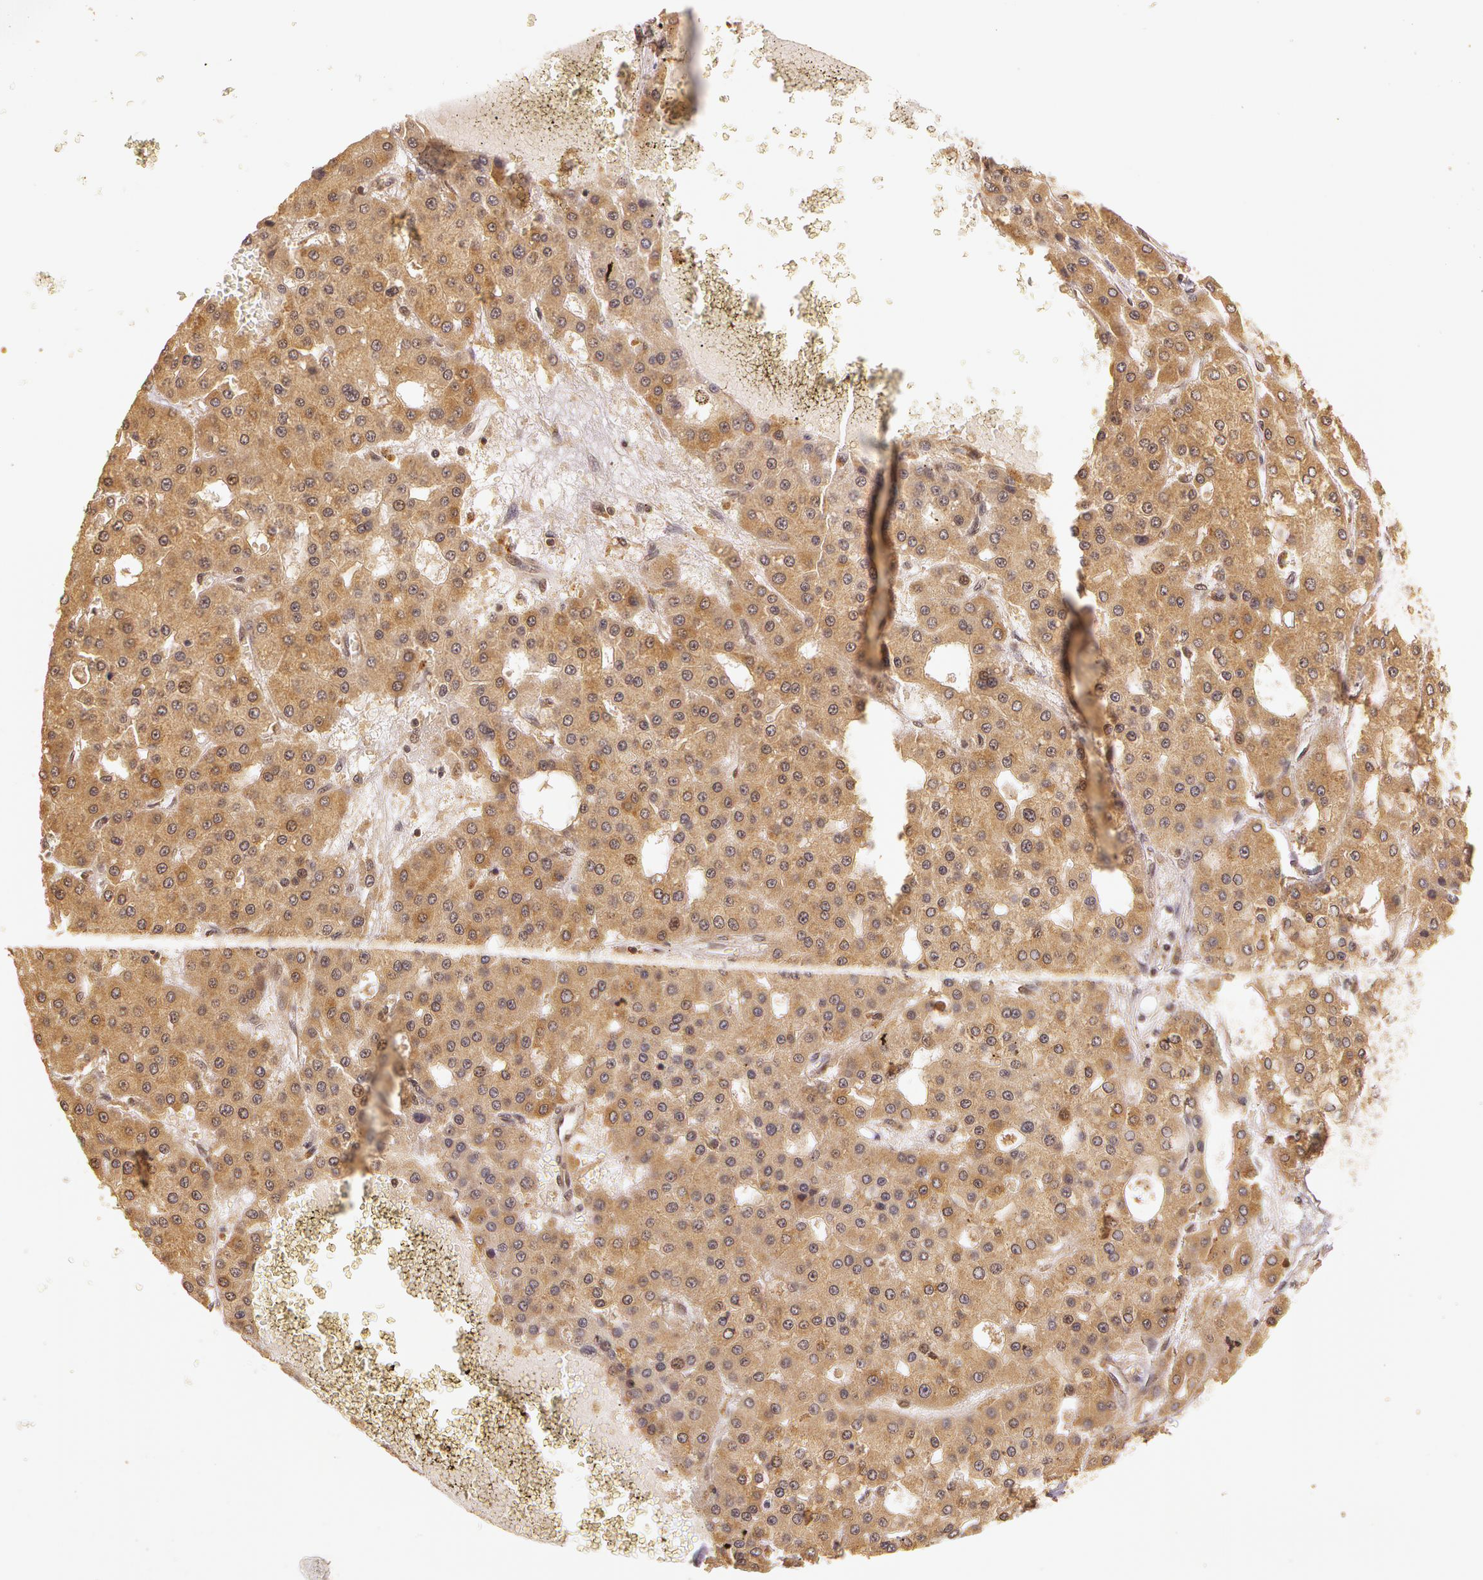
{"staining": {"intensity": "moderate", "quantity": ">75%", "location": "cytoplasmic/membranous"}, "tissue": "liver cancer", "cell_type": "Tumor cells", "image_type": "cancer", "snomed": [{"axis": "morphology", "description": "Carcinoma, Hepatocellular, NOS"}, {"axis": "topography", "description": "Liver"}], "caption": "High-magnification brightfield microscopy of hepatocellular carcinoma (liver) stained with DAB (3,3'-diaminobenzidine) (brown) and counterstained with hematoxylin (blue). tumor cells exhibit moderate cytoplasmic/membranous positivity is appreciated in approximately>75% of cells. The staining was performed using DAB to visualize the protein expression in brown, while the nuclei were stained in blue with hematoxylin (Magnification: 20x).", "gene": "ASCC2", "patient": {"sex": "male", "age": 47}}